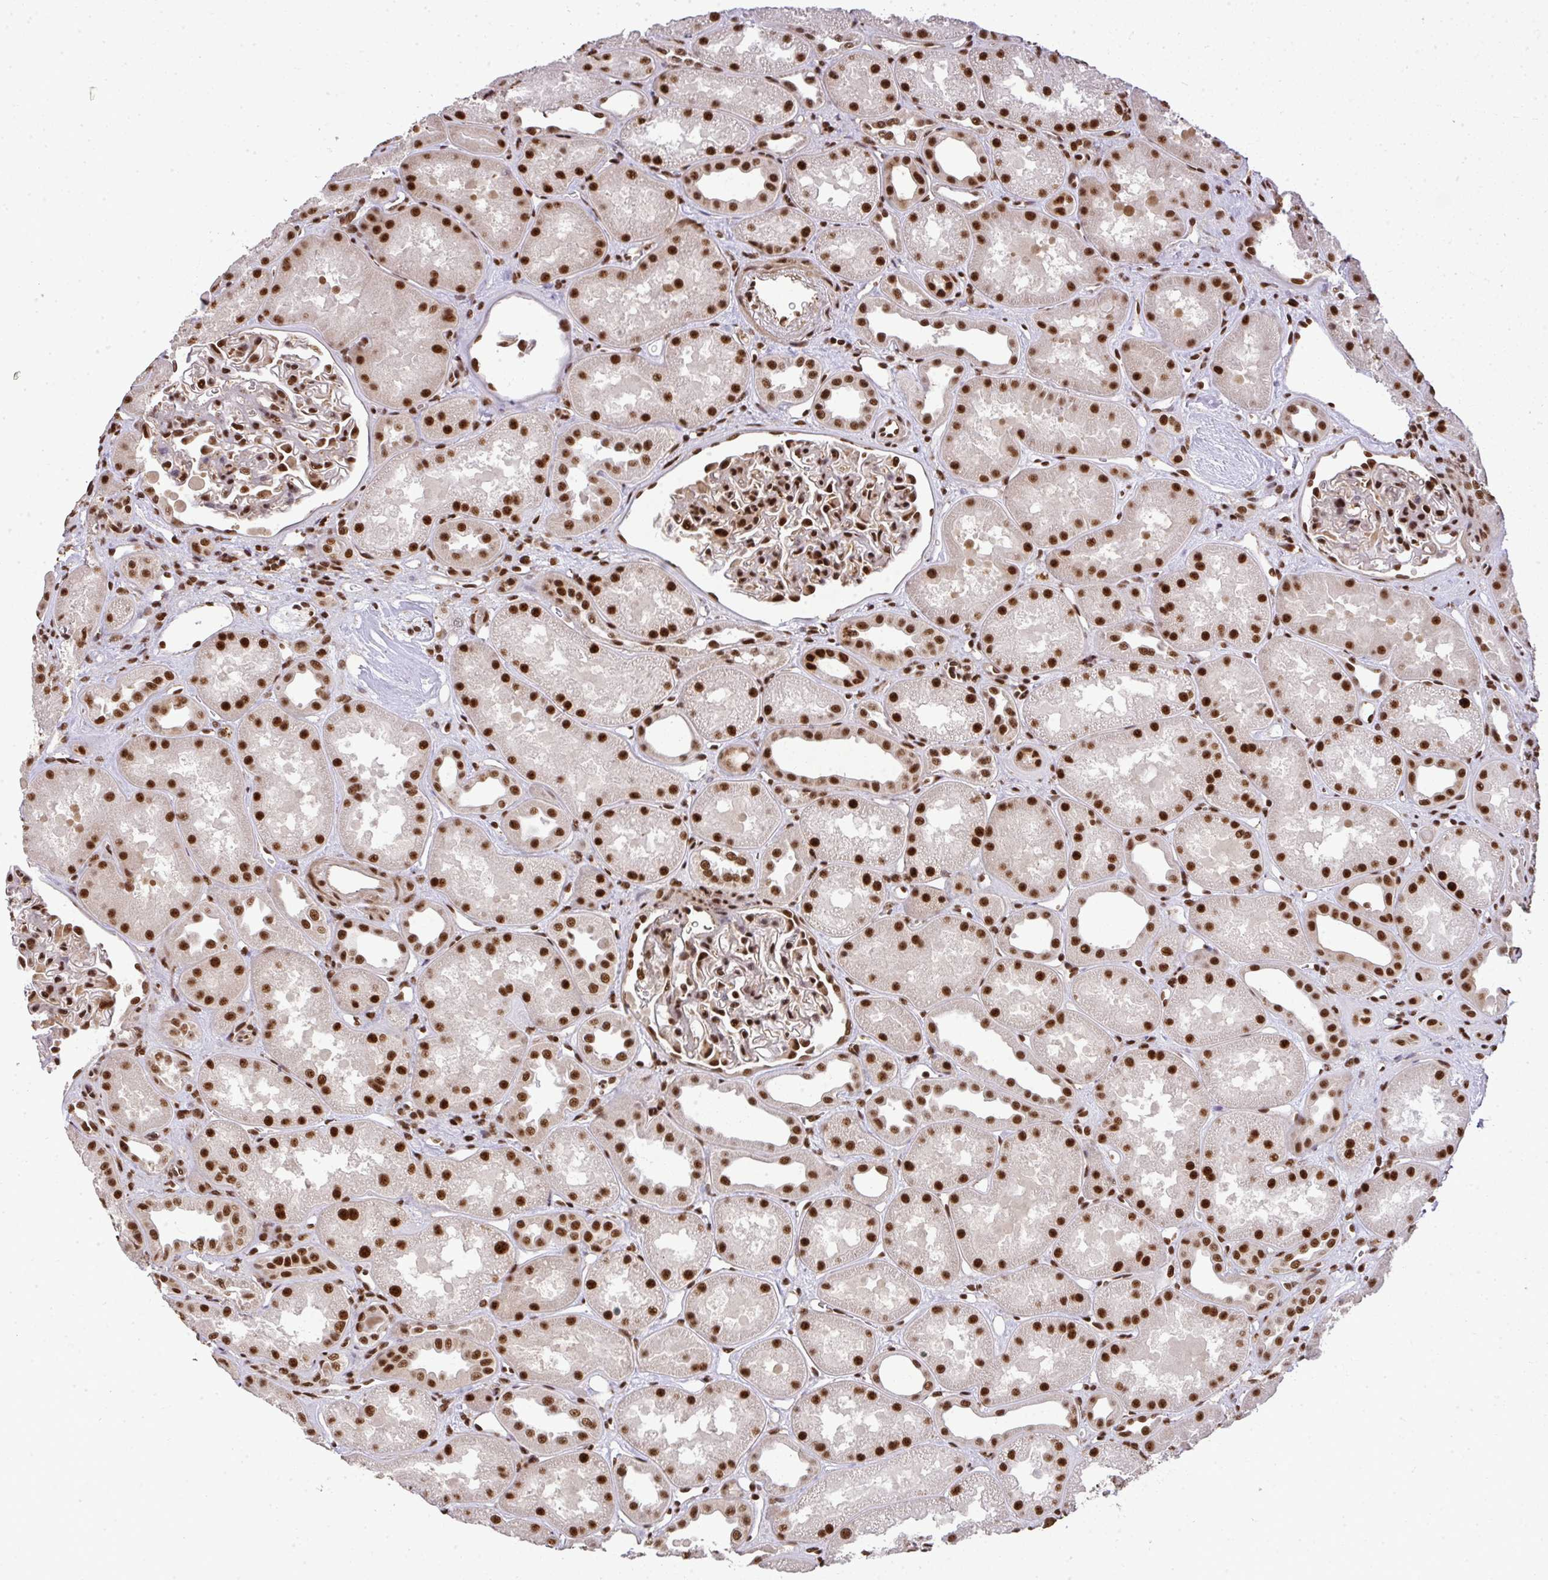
{"staining": {"intensity": "strong", "quantity": ">75%", "location": "nuclear"}, "tissue": "kidney", "cell_type": "Cells in glomeruli", "image_type": "normal", "snomed": [{"axis": "morphology", "description": "Normal tissue, NOS"}, {"axis": "topography", "description": "Kidney"}], "caption": "Cells in glomeruli reveal high levels of strong nuclear expression in about >75% of cells in unremarkable kidney.", "gene": "U2AF1L4", "patient": {"sex": "male", "age": 61}}